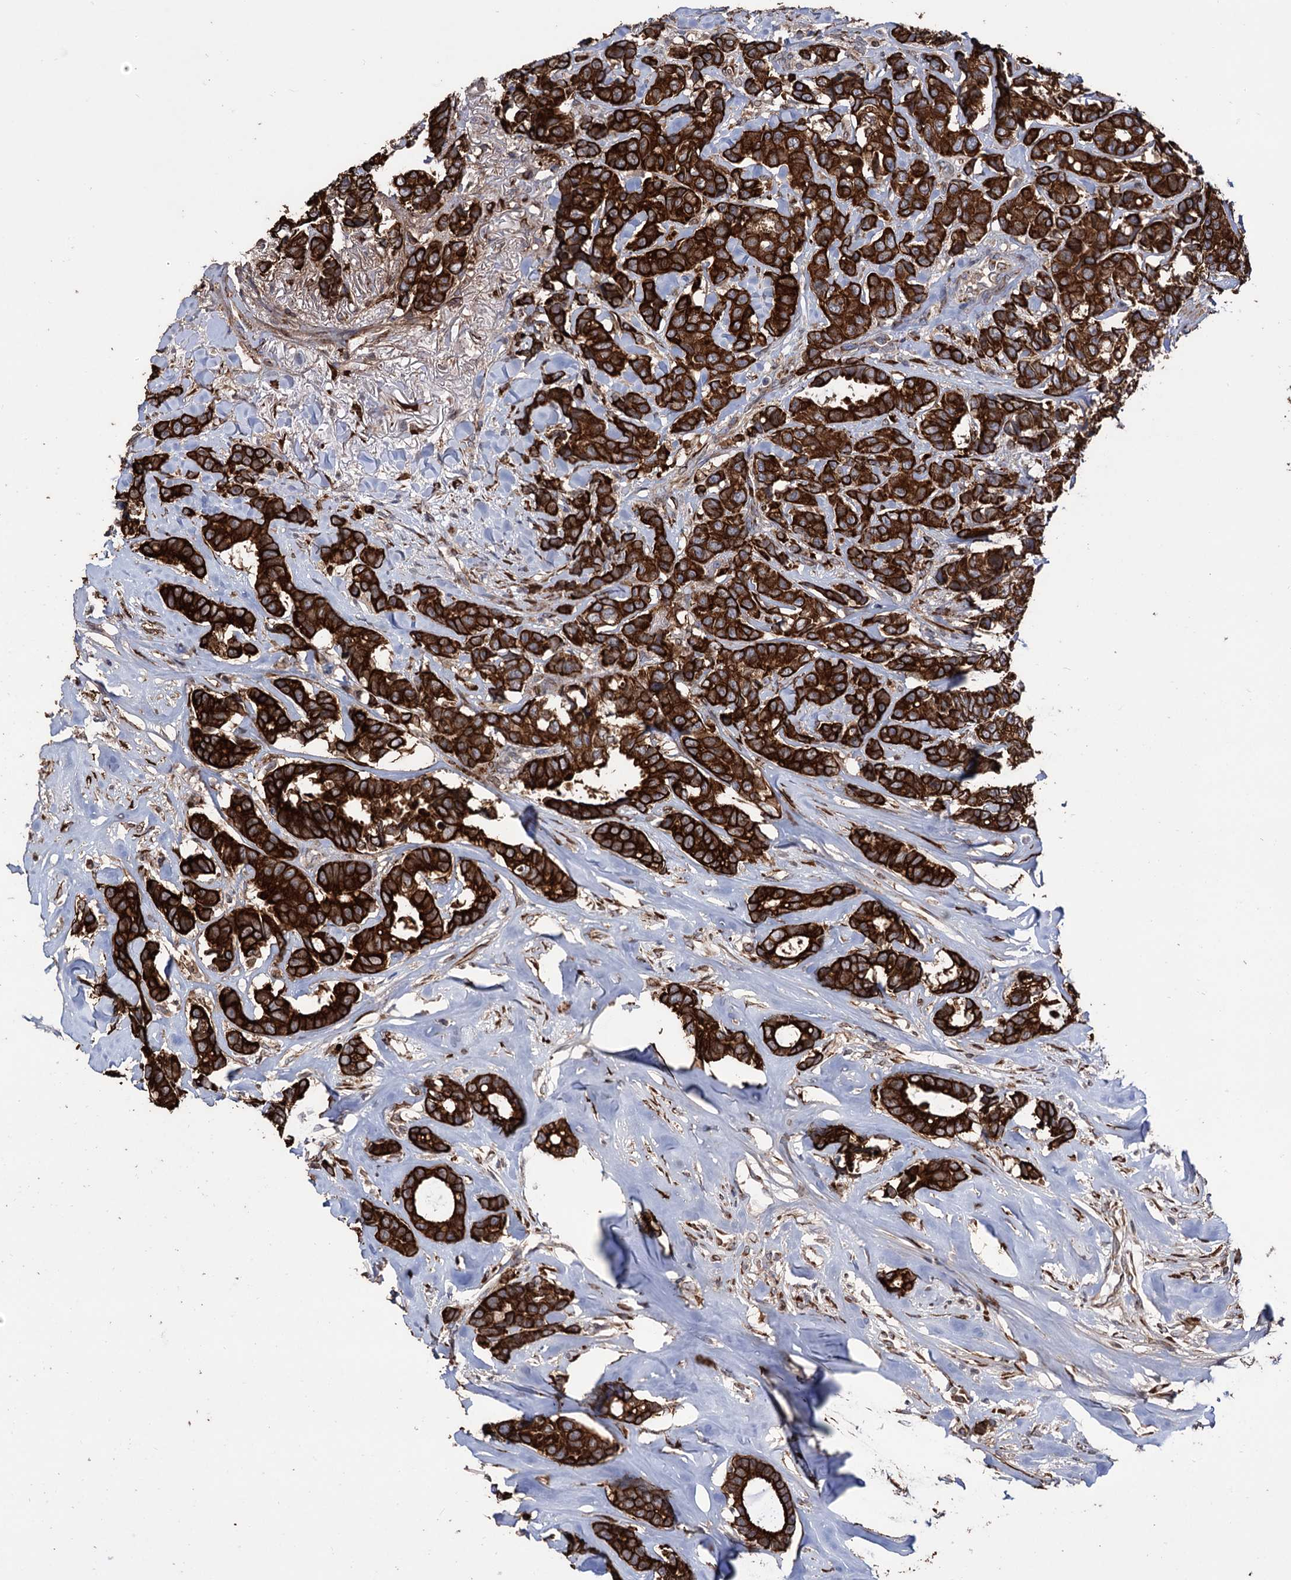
{"staining": {"intensity": "strong", "quantity": ">75%", "location": "cytoplasmic/membranous"}, "tissue": "breast cancer", "cell_type": "Tumor cells", "image_type": "cancer", "snomed": [{"axis": "morphology", "description": "Duct carcinoma"}, {"axis": "topography", "description": "Breast"}], "caption": "High-power microscopy captured an immunohistochemistry photomicrograph of breast invasive ductal carcinoma, revealing strong cytoplasmic/membranous positivity in approximately >75% of tumor cells.", "gene": "CDAN1", "patient": {"sex": "female", "age": 87}}